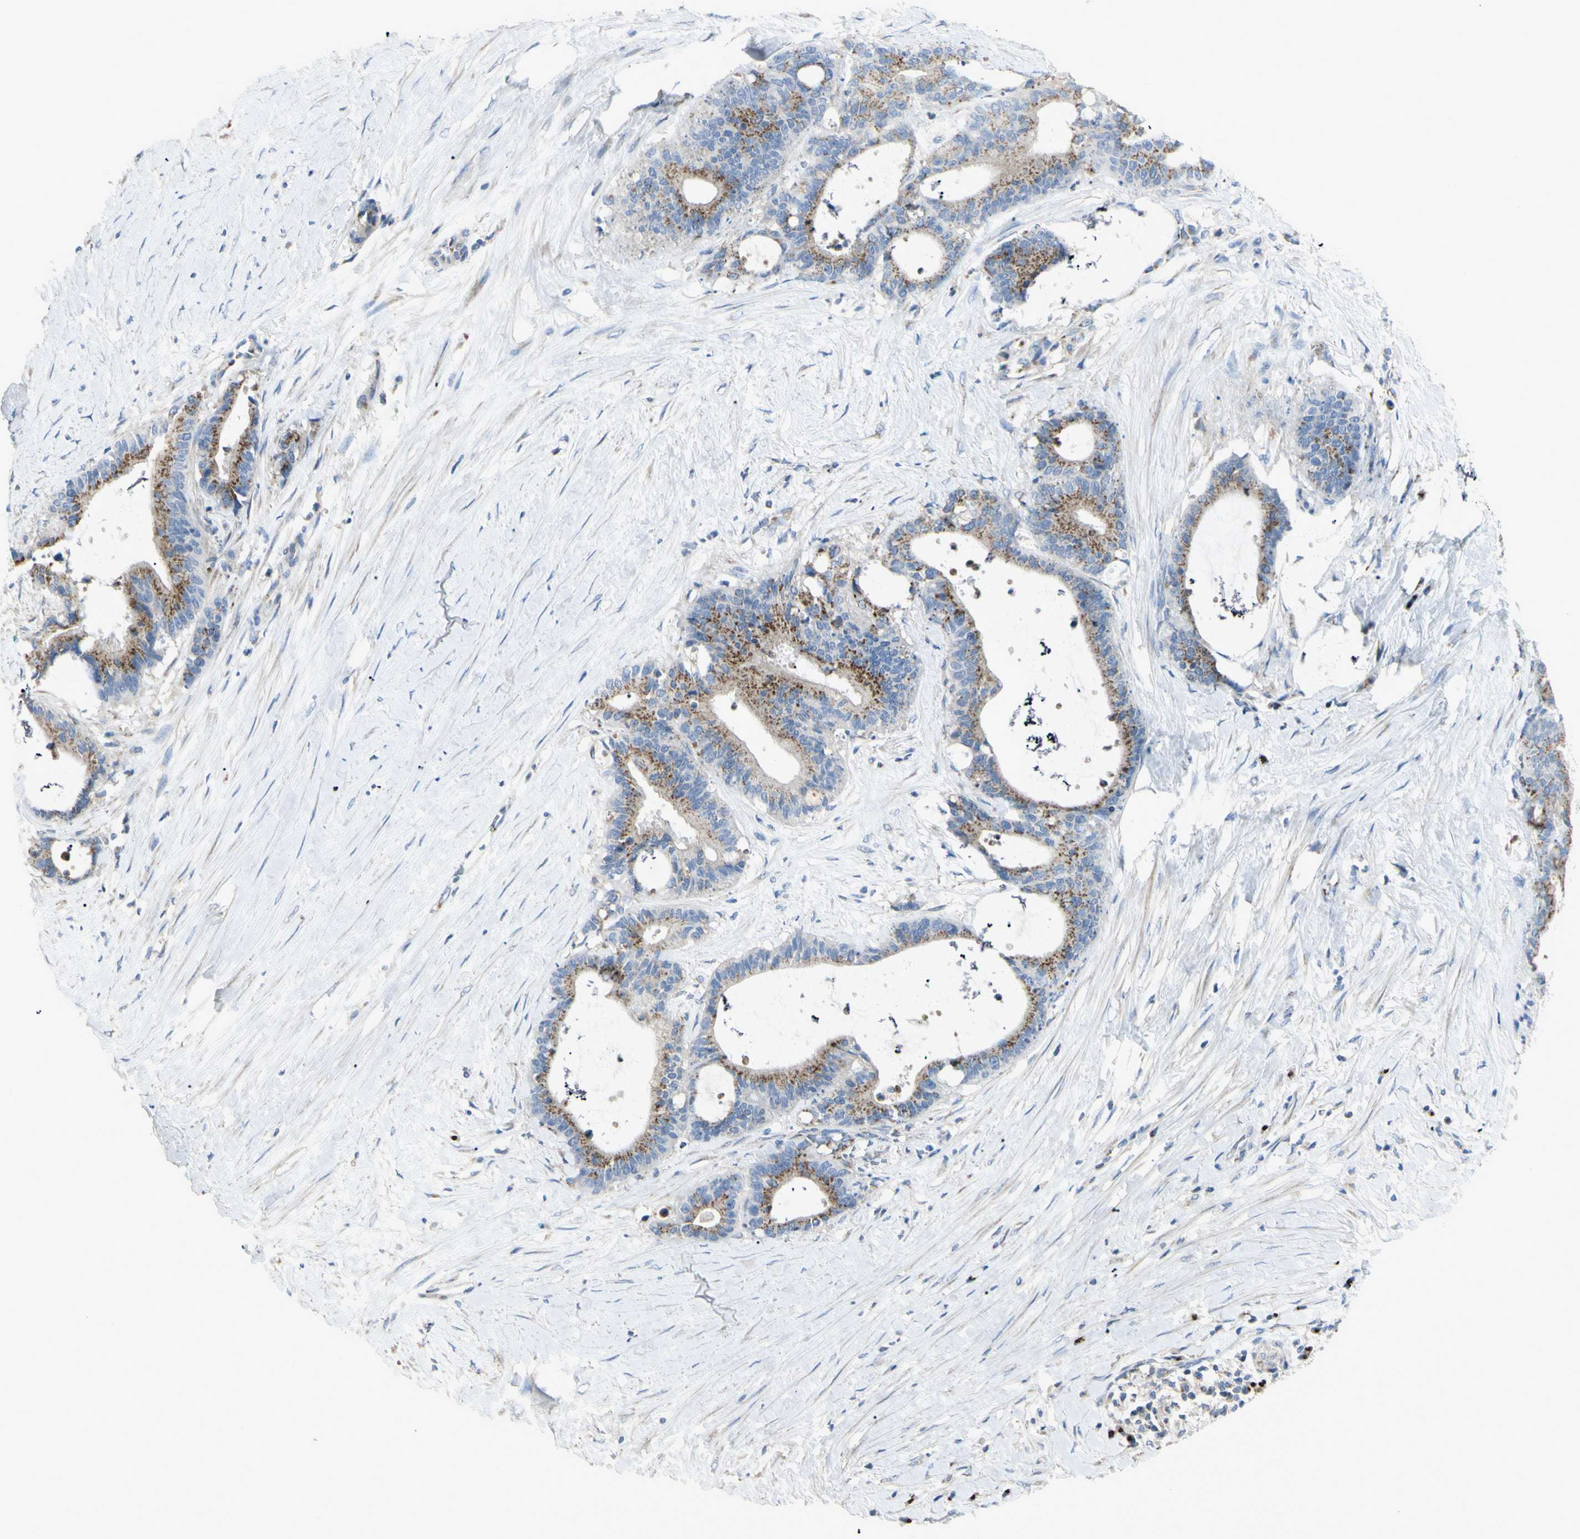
{"staining": {"intensity": "moderate", "quantity": "25%-75%", "location": "cytoplasmic/membranous"}, "tissue": "liver cancer", "cell_type": "Tumor cells", "image_type": "cancer", "snomed": [{"axis": "morphology", "description": "Cholangiocarcinoma"}, {"axis": "topography", "description": "Liver"}], "caption": "Tumor cells reveal moderate cytoplasmic/membranous expression in approximately 25%-75% of cells in liver cancer.", "gene": "B4GALT3", "patient": {"sex": "female", "age": 73}}